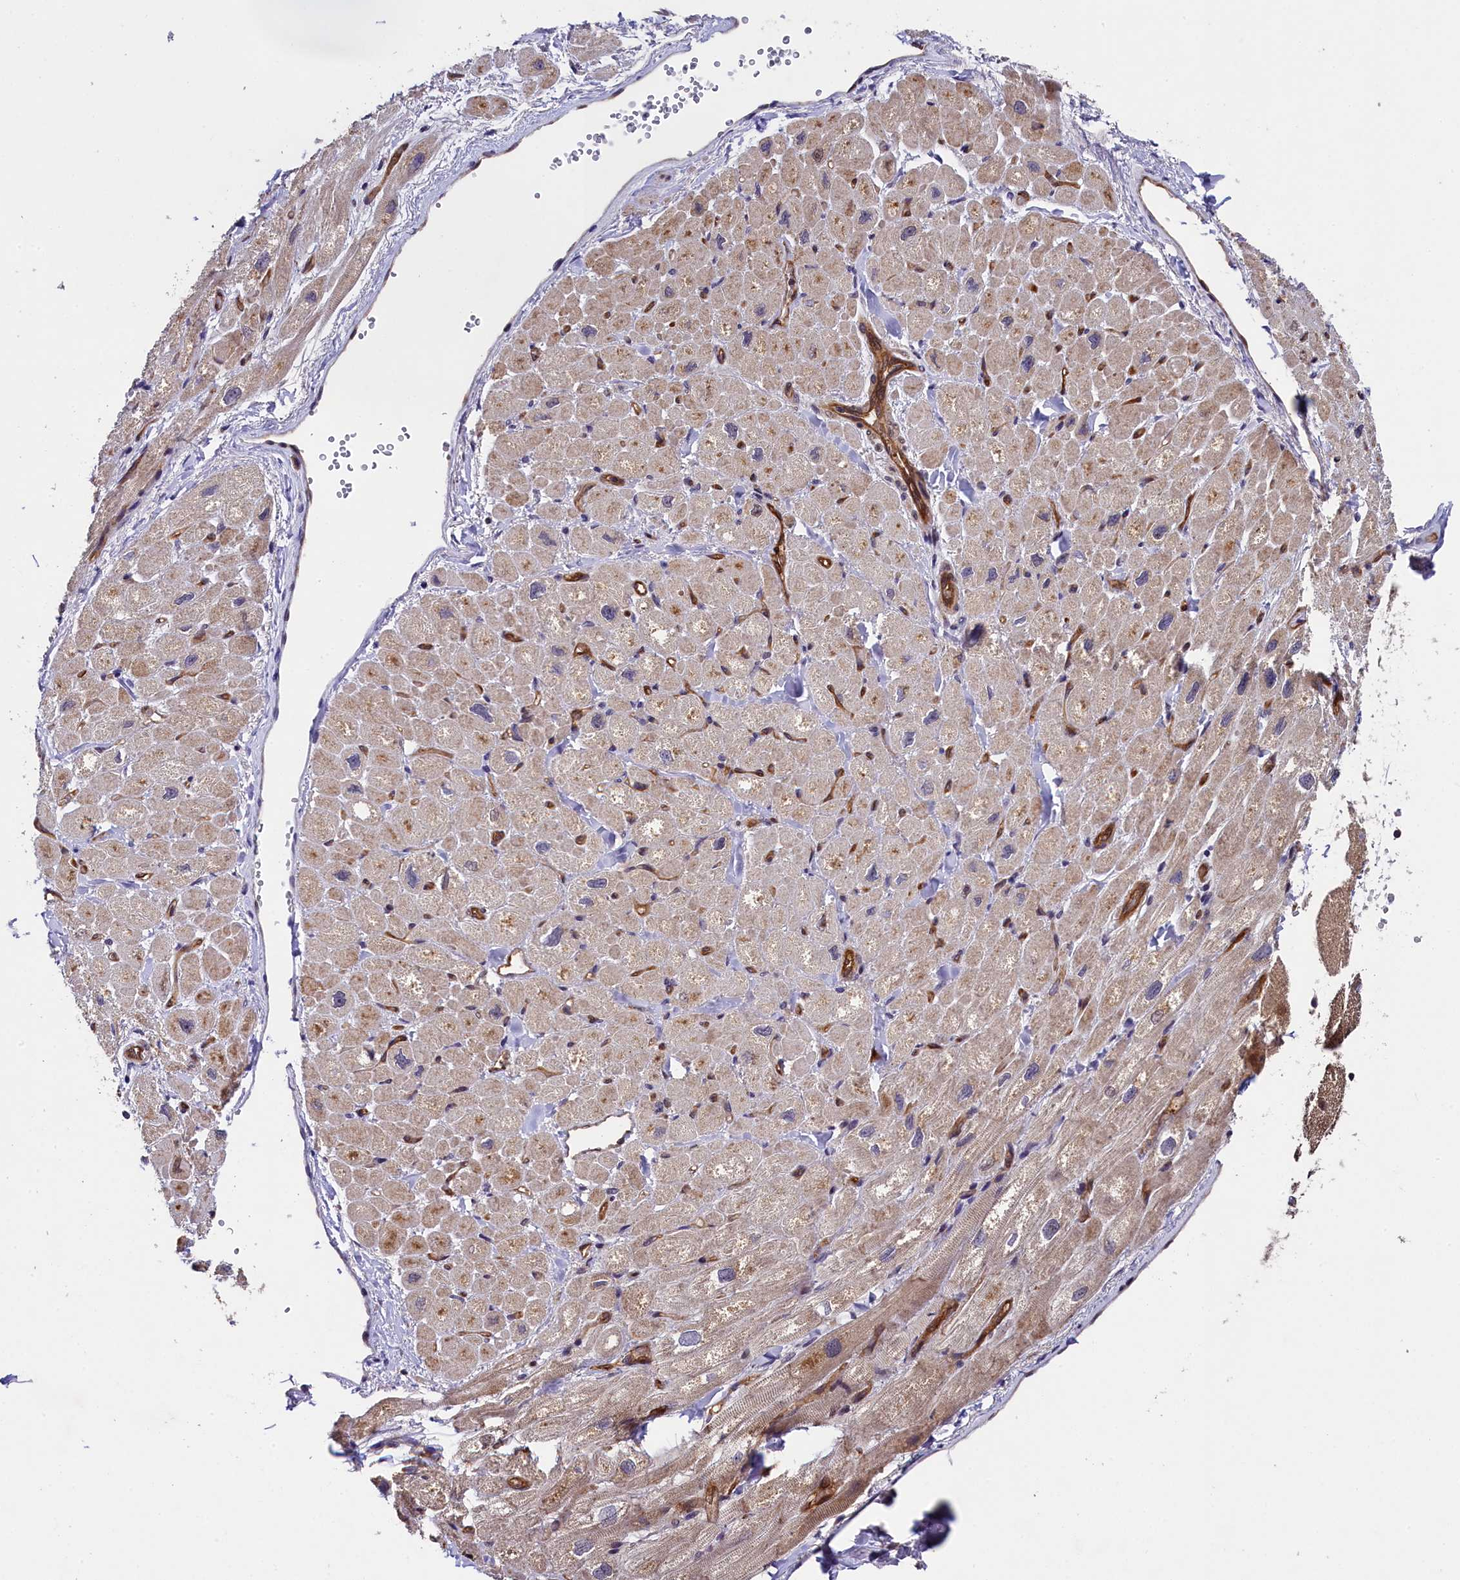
{"staining": {"intensity": "moderate", "quantity": "<25%", "location": "cytoplasmic/membranous"}, "tissue": "heart muscle", "cell_type": "Cardiomyocytes", "image_type": "normal", "snomed": [{"axis": "morphology", "description": "Normal tissue, NOS"}, {"axis": "topography", "description": "Heart"}], "caption": "DAB immunohistochemical staining of normal heart muscle demonstrates moderate cytoplasmic/membranous protein positivity in about <25% of cardiomyocytes. Ihc stains the protein in brown and the nuclei are stained blue.", "gene": "SNRK", "patient": {"sex": "male", "age": 65}}